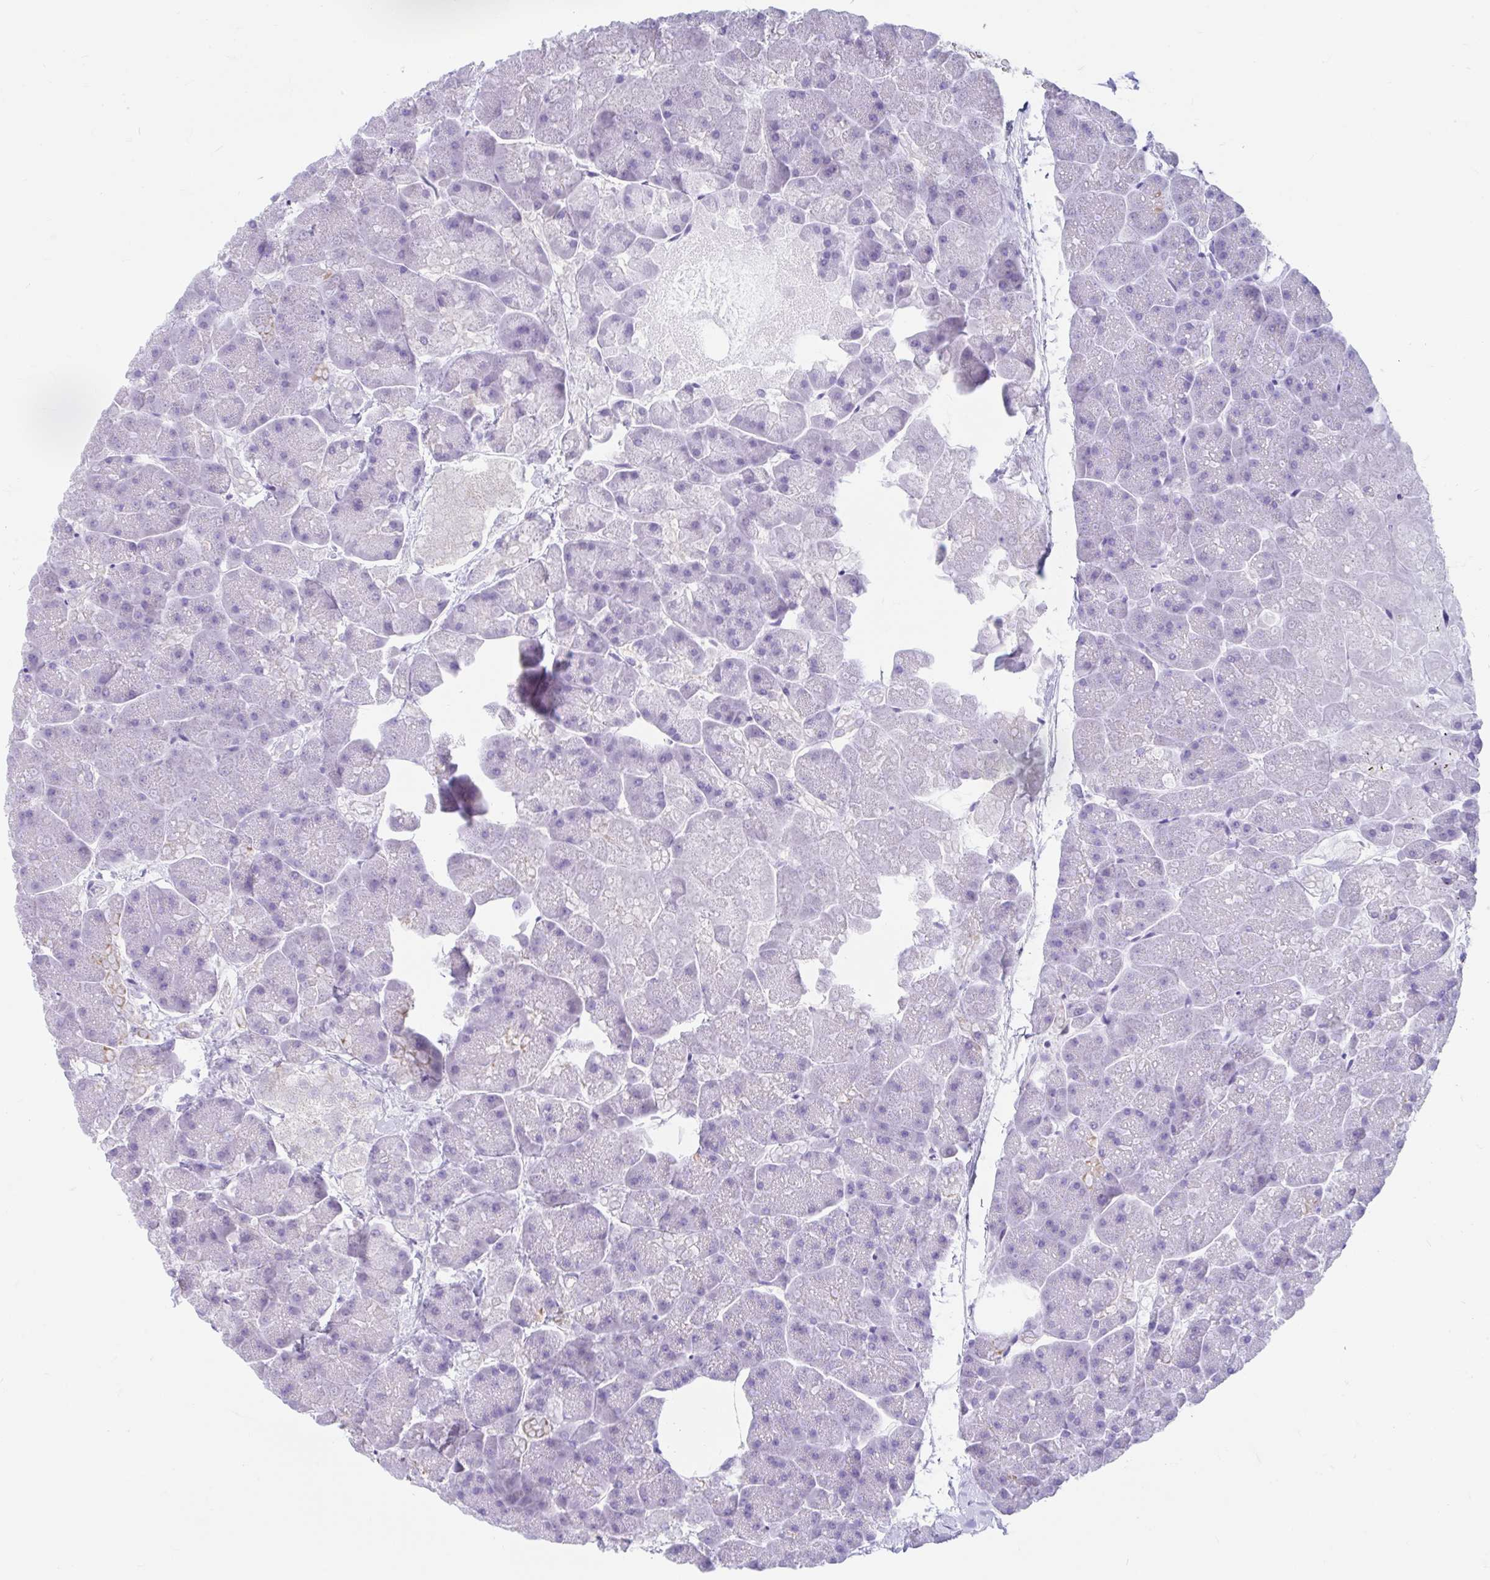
{"staining": {"intensity": "negative", "quantity": "none", "location": "none"}, "tissue": "pancreas", "cell_type": "Exocrine glandular cells", "image_type": "normal", "snomed": [{"axis": "morphology", "description": "Normal tissue, NOS"}, {"axis": "topography", "description": "Pancreas"}, {"axis": "topography", "description": "Peripheral nerve tissue"}], "caption": "DAB immunohistochemical staining of unremarkable pancreas displays no significant positivity in exocrine glandular cells.", "gene": "CCSAP", "patient": {"sex": "male", "age": 54}}